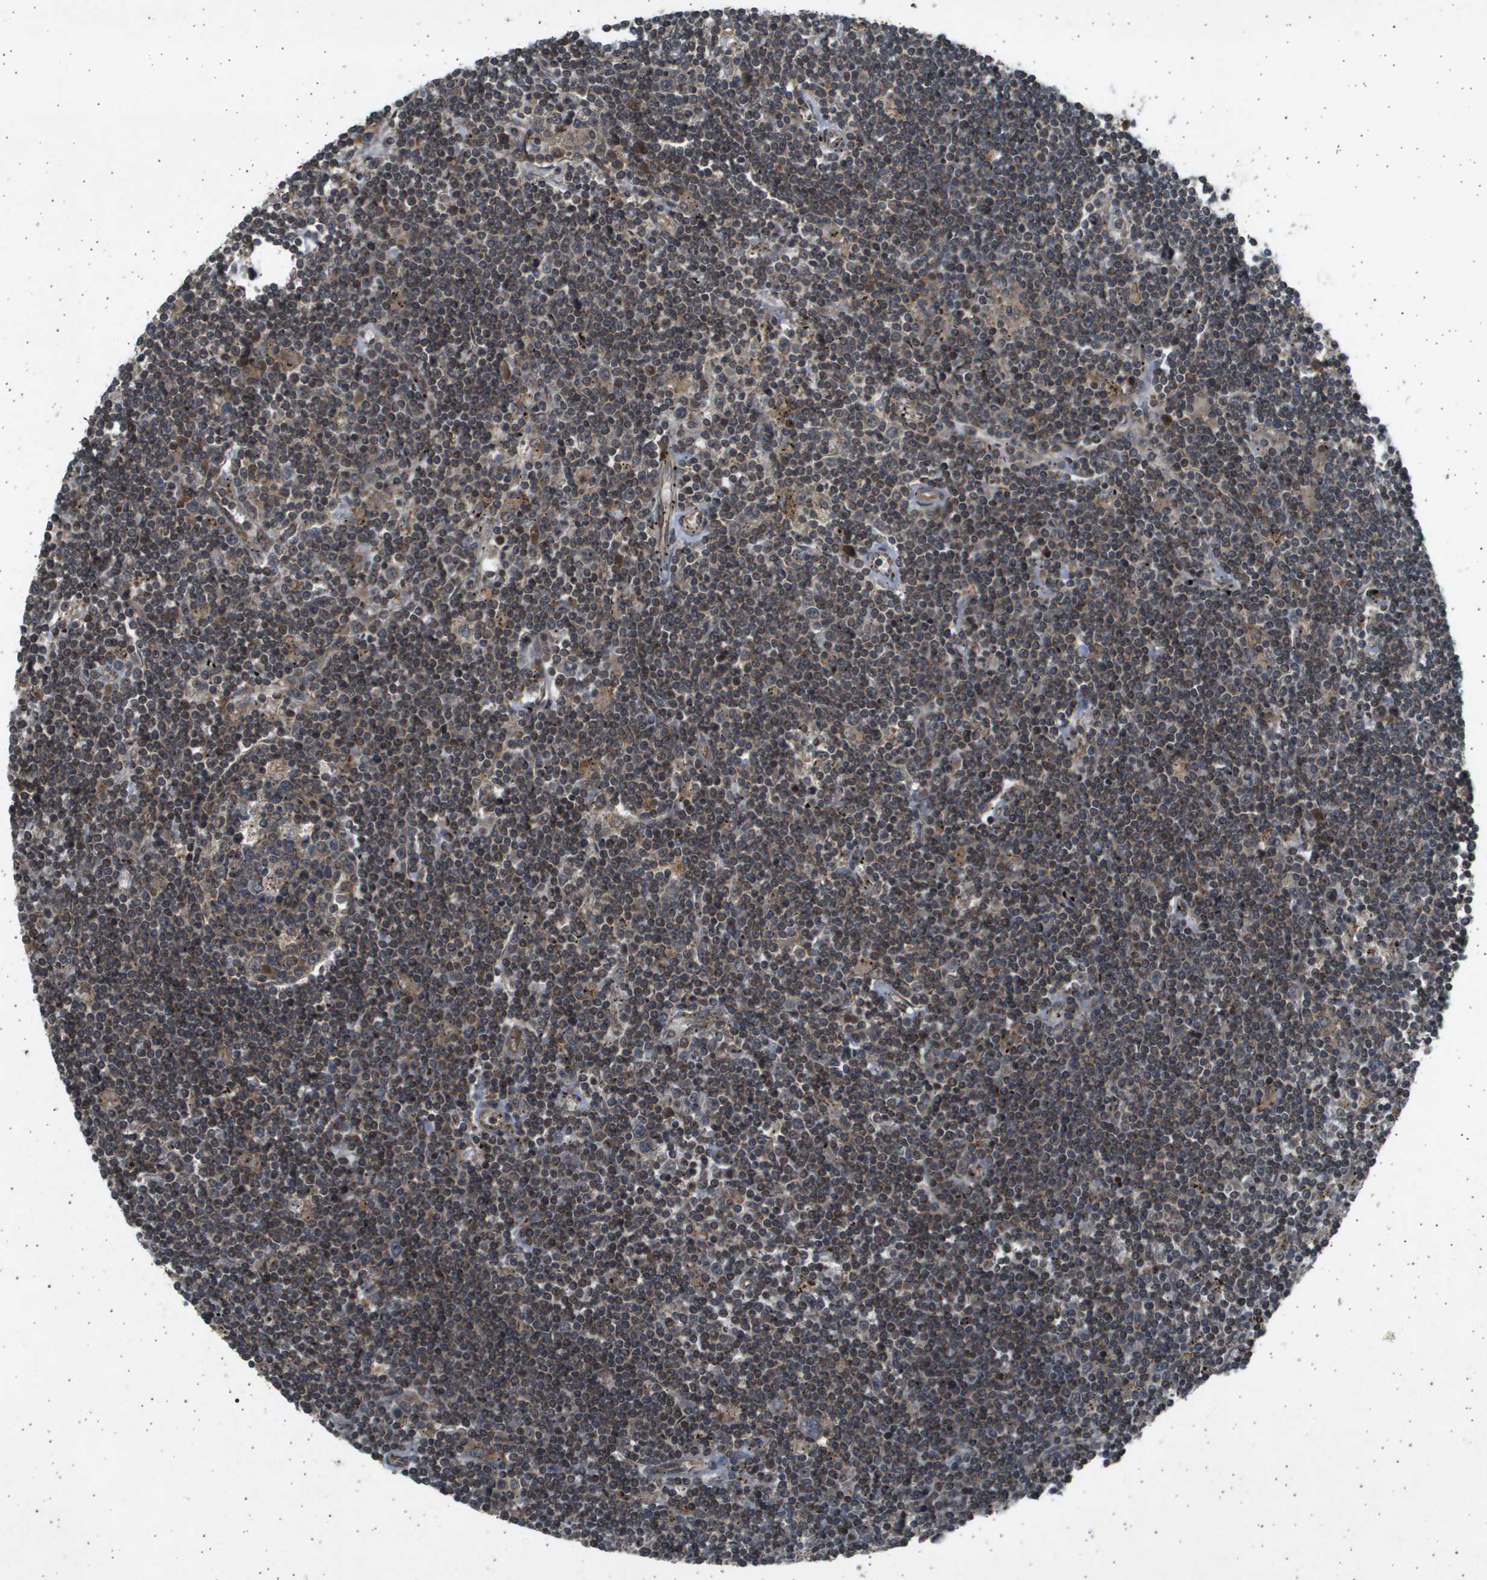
{"staining": {"intensity": "weak", "quantity": "25%-75%", "location": "cytoplasmic/membranous"}, "tissue": "lymphoma", "cell_type": "Tumor cells", "image_type": "cancer", "snomed": [{"axis": "morphology", "description": "Malignant lymphoma, non-Hodgkin's type, Low grade"}, {"axis": "topography", "description": "Spleen"}], "caption": "Immunohistochemistry of human low-grade malignant lymphoma, non-Hodgkin's type shows low levels of weak cytoplasmic/membranous staining in approximately 25%-75% of tumor cells.", "gene": "TNRC6A", "patient": {"sex": "male", "age": 76}}